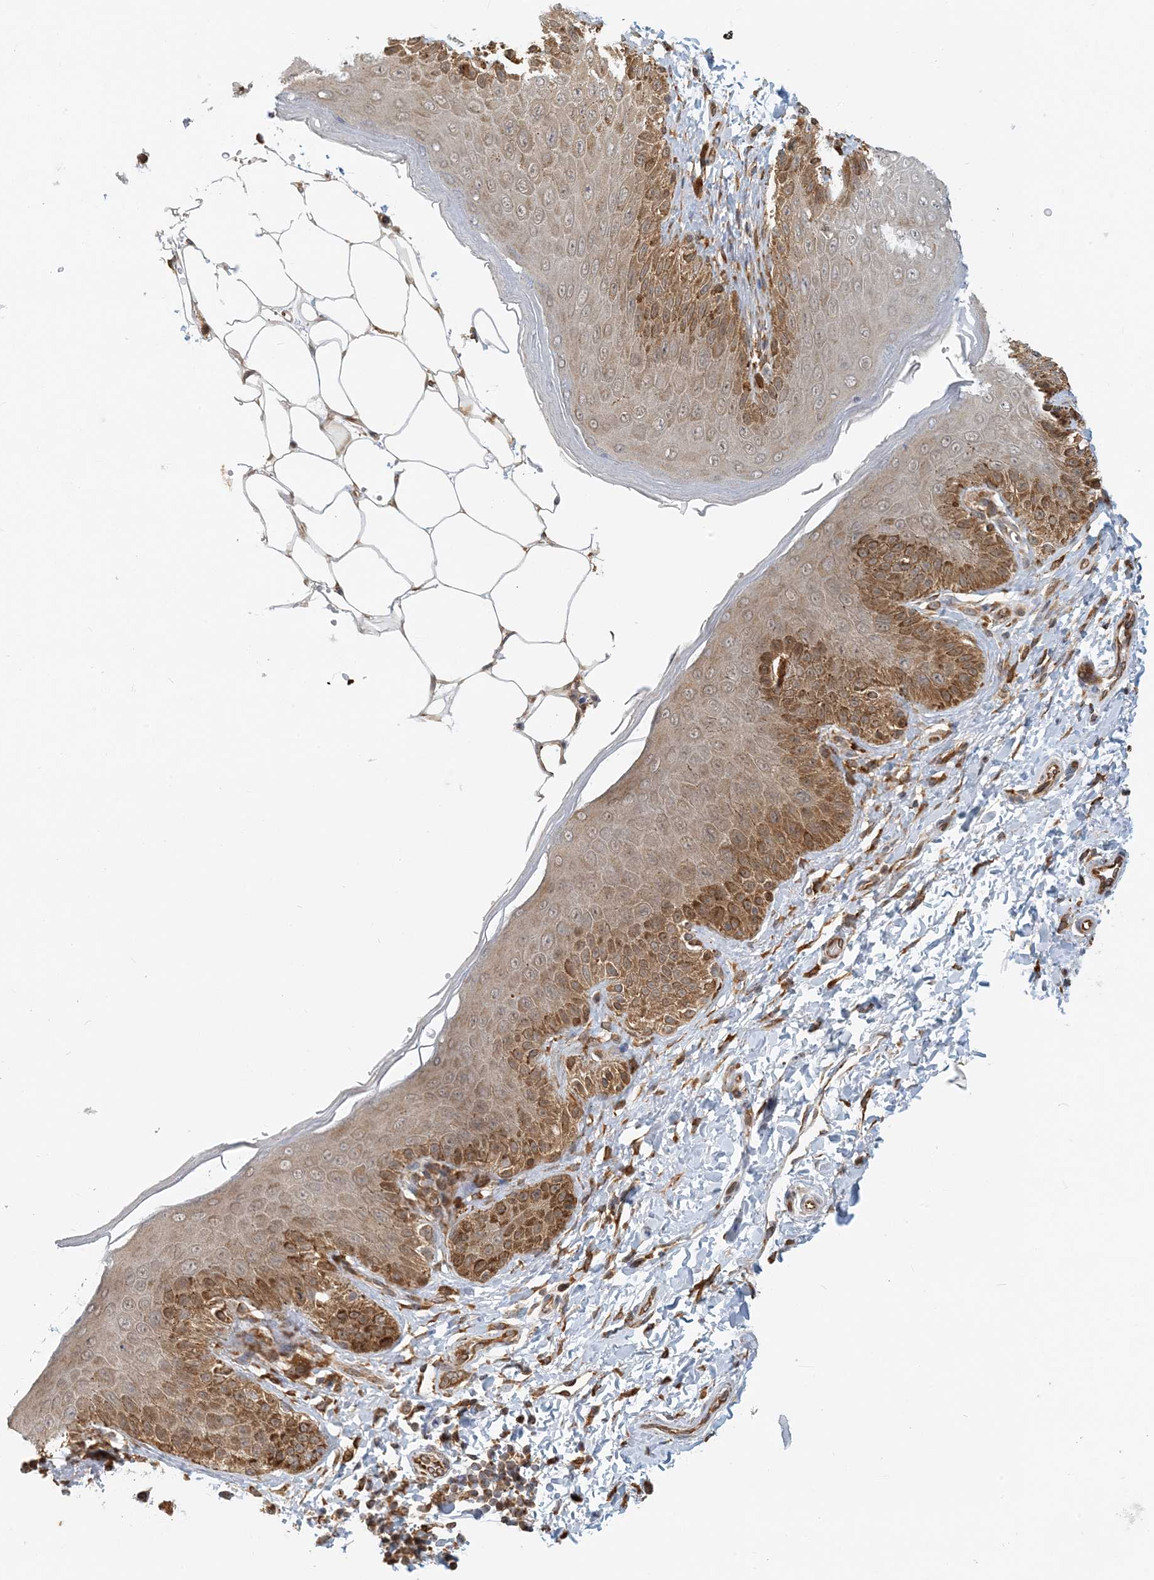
{"staining": {"intensity": "moderate", "quantity": "25%-75%", "location": "cytoplasmic/membranous"}, "tissue": "skin", "cell_type": "Epidermal cells", "image_type": "normal", "snomed": [{"axis": "morphology", "description": "Normal tissue, NOS"}, {"axis": "topography", "description": "Anal"}], "caption": "Protein expression analysis of normal human skin reveals moderate cytoplasmic/membranous positivity in about 25%-75% of epidermal cells.", "gene": "HNMT", "patient": {"sex": "male", "age": 44}}